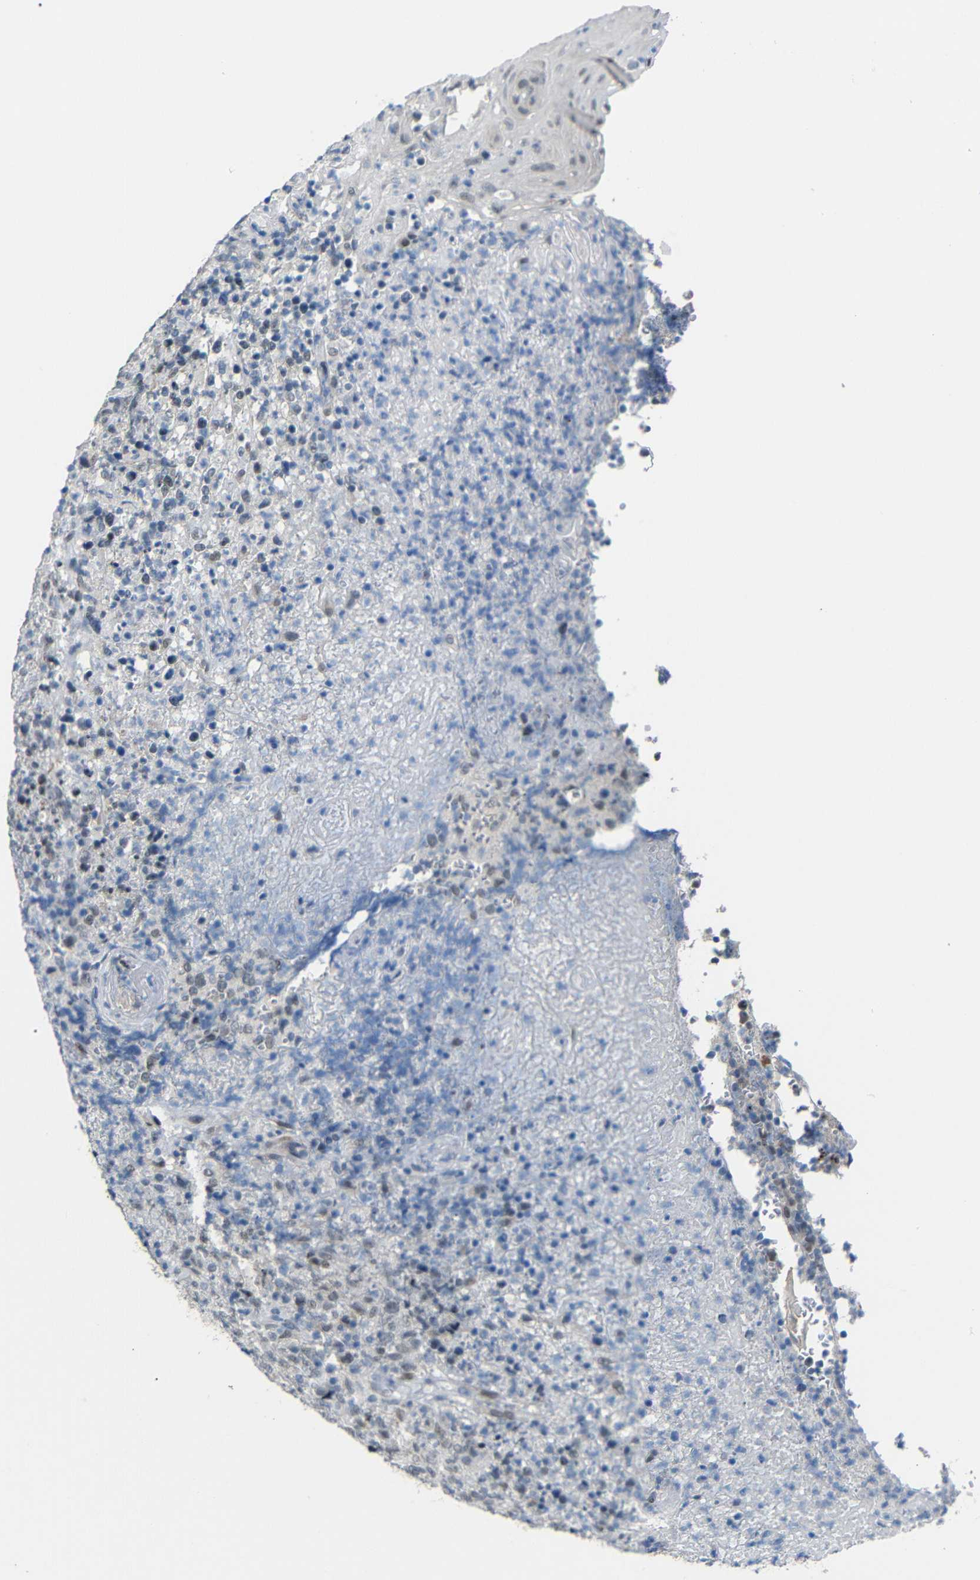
{"staining": {"intensity": "weak", "quantity": "25%-75%", "location": "nuclear"}, "tissue": "lymphoma", "cell_type": "Tumor cells", "image_type": "cancer", "snomed": [{"axis": "morphology", "description": "Malignant lymphoma, non-Hodgkin's type, High grade"}, {"axis": "topography", "description": "Tonsil"}], "caption": "Immunohistochemical staining of human malignant lymphoma, non-Hodgkin's type (high-grade) reveals weak nuclear protein positivity in approximately 25%-75% of tumor cells. (brown staining indicates protein expression, while blue staining denotes nuclei).", "gene": "GPR158", "patient": {"sex": "female", "age": 36}}